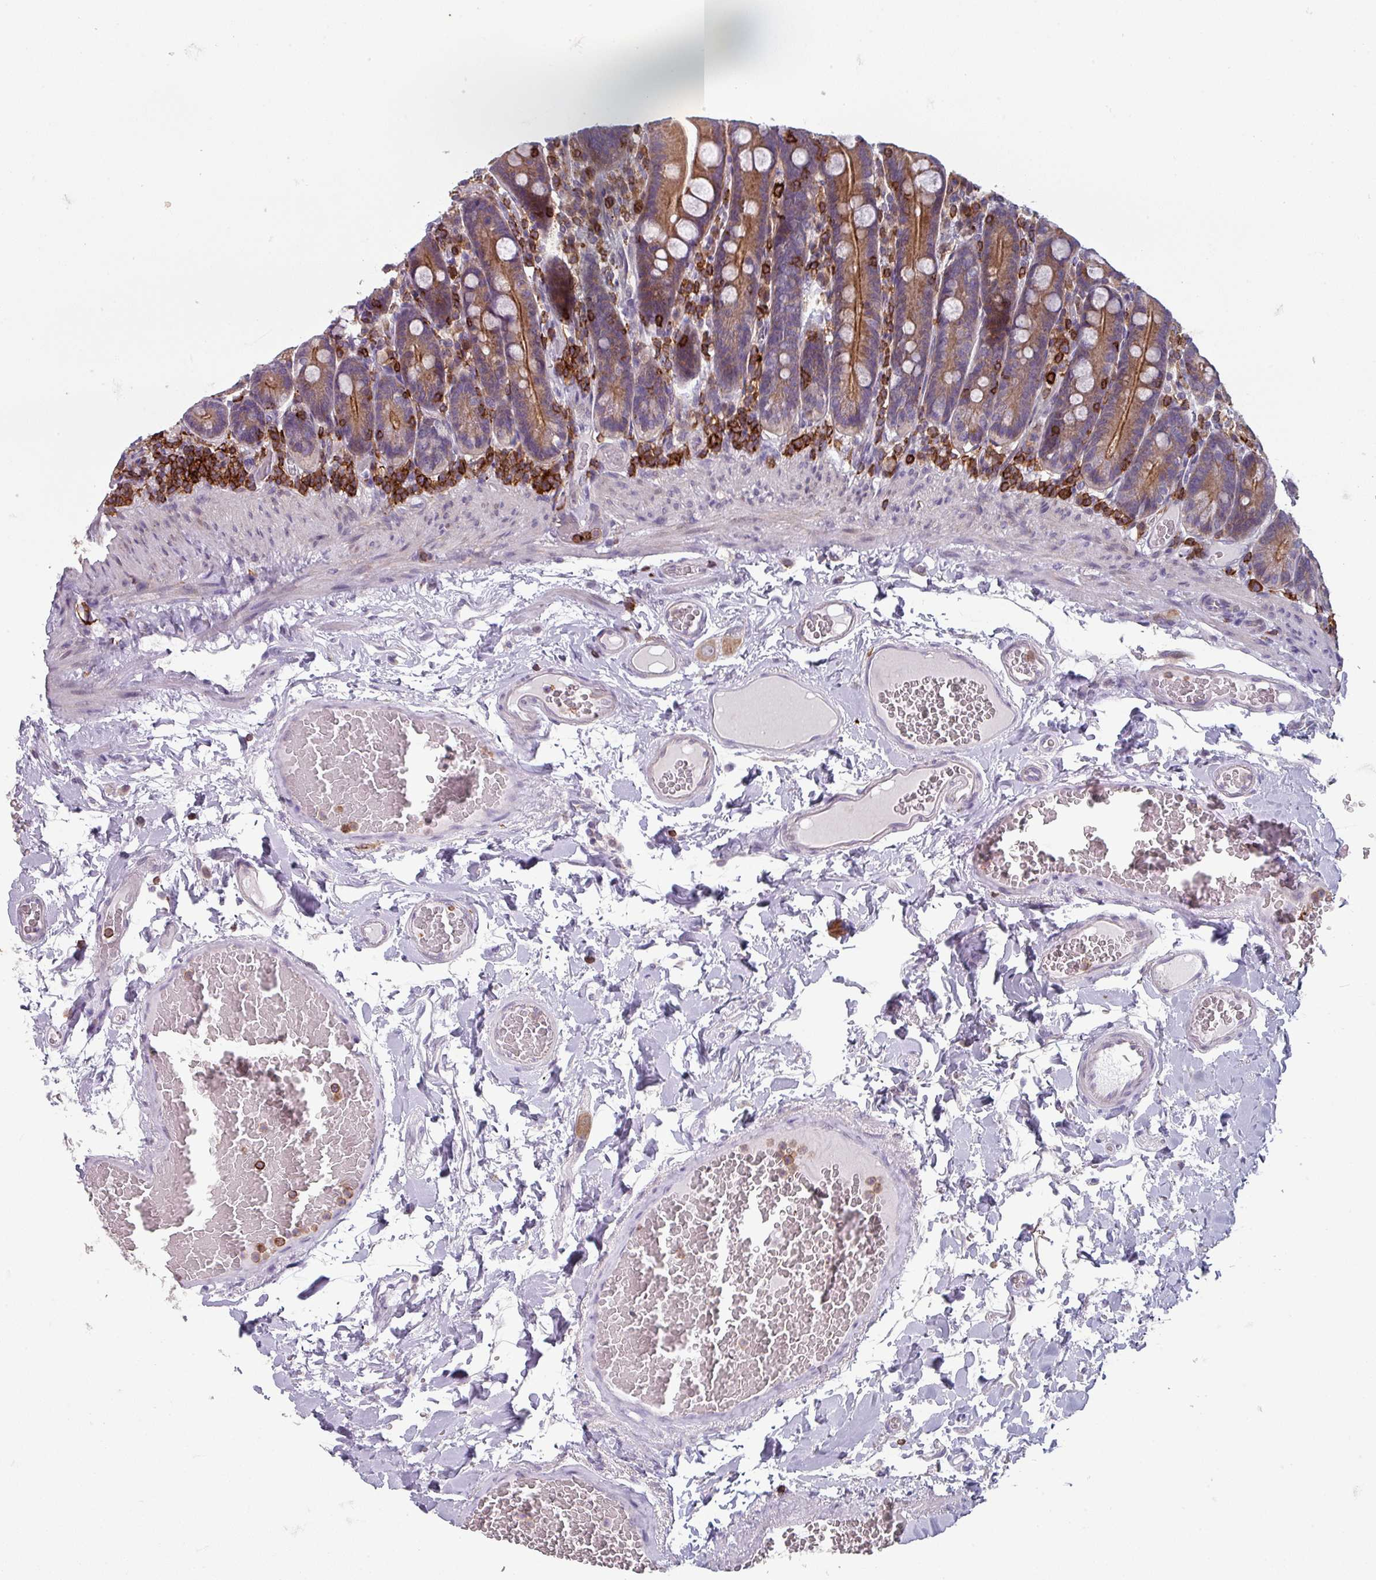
{"staining": {"intensity": "moderate", "quantity": ">75%", "location": "cytoplasmic/membranous"}, "tissue": "duodenum", "cell_type": "Glandular cells", "image_type": "normal", "snomed": [{"axis": "morphology", "description": "Normal tissue, NOS"}, {"axis": "topography", "description": "Duodenum"}], "caption": "Benign duodenum displays moderate cytoplasmic/membranous staining in approximately >75% of glandular cells, visualized by immunohistochemistry.", "gene": "NEDD9", "patient": {"sex": "female", "age": 62}}